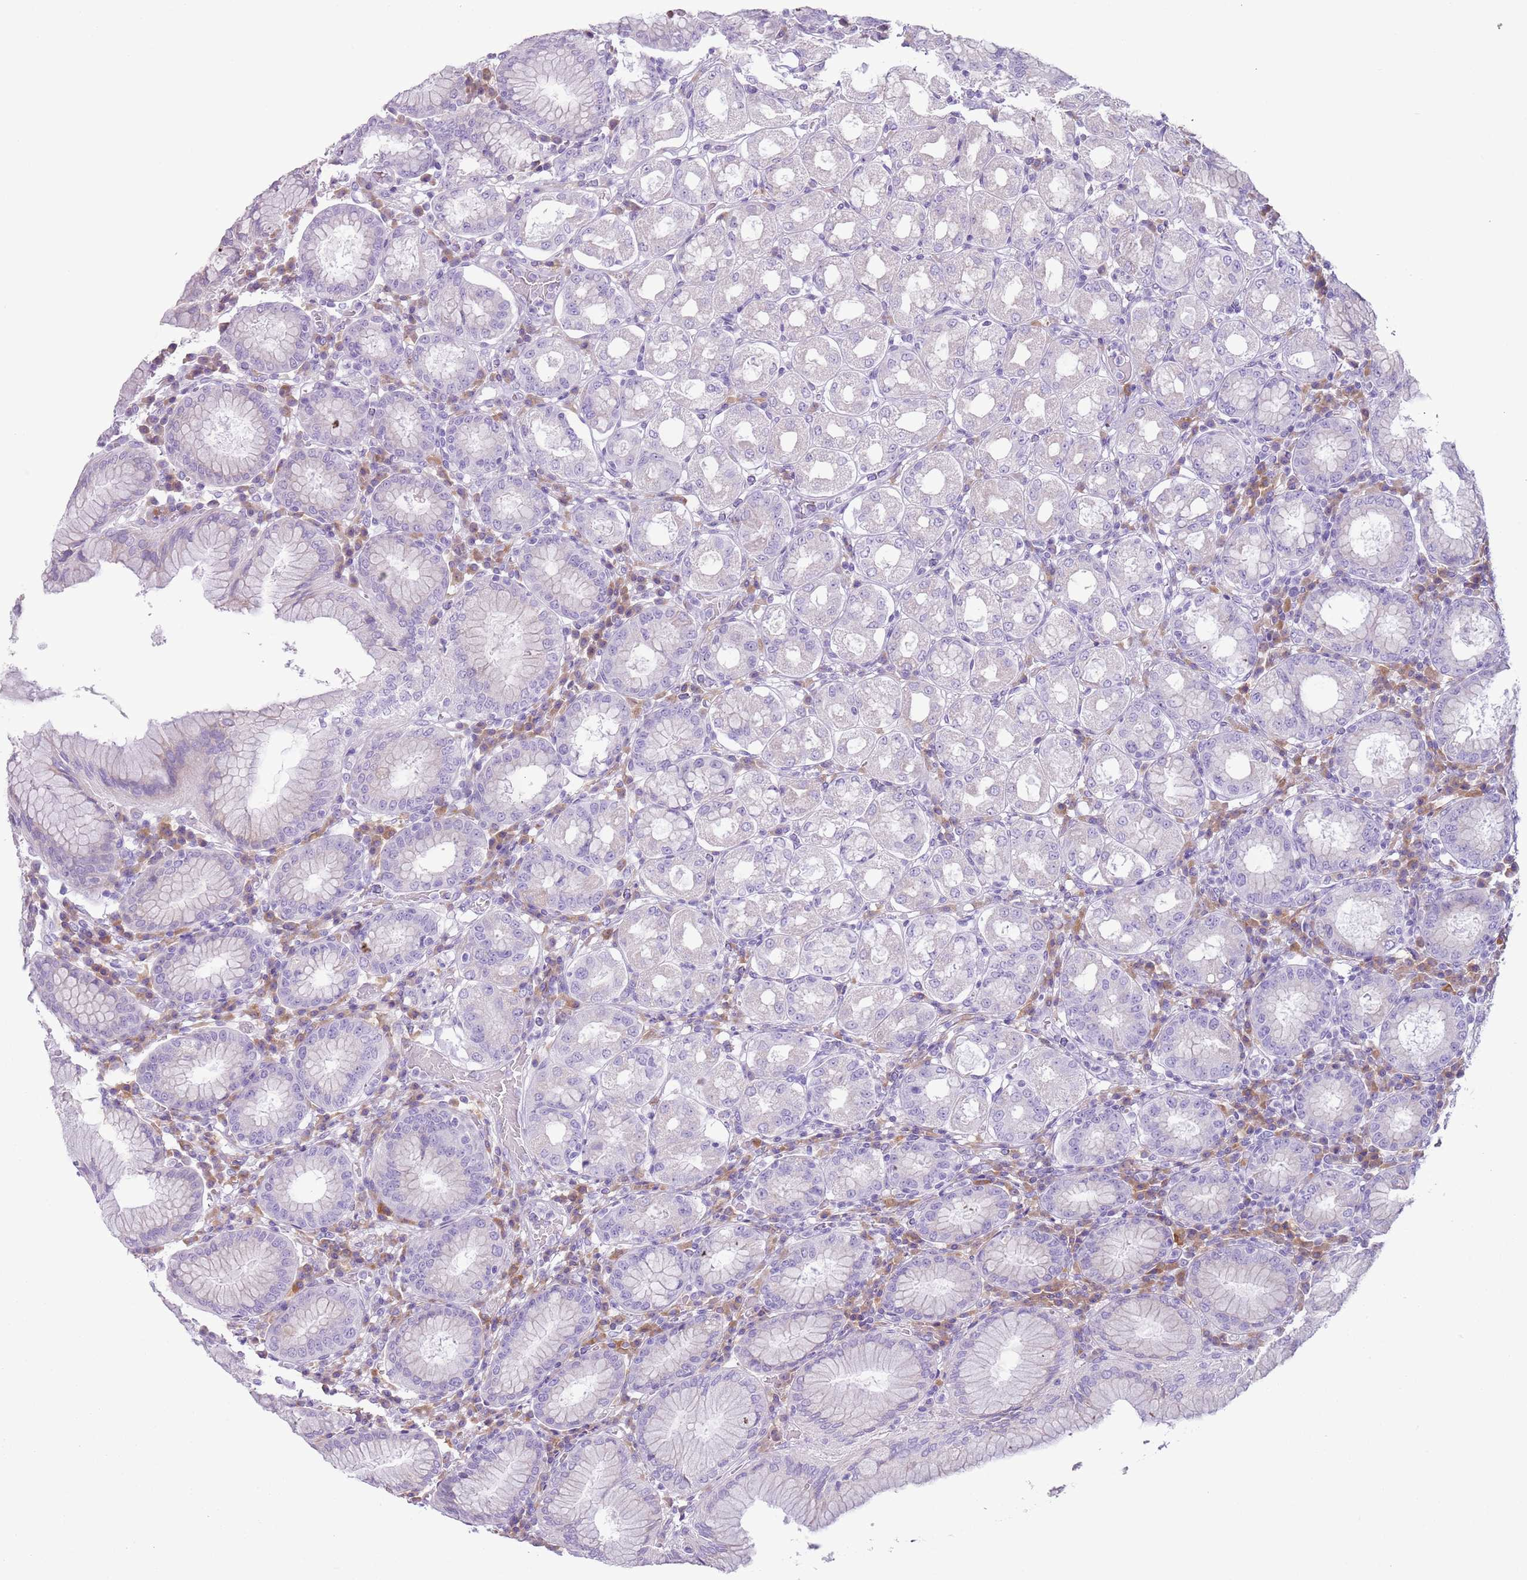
{"staining": {"intensity": "weak", "quantity": "<25%", "location": "cytoplasmic/membranous"}, "tissue": "stomach", "cell_type": "Glandular cells", "image_type": "normal", "snomed": [{"axis": "morphology", "description": "Normal tissue, NOS"}, {"axis": "topography", "description": "Stomach"}, {"axis": "topography", "description": "Stomach, lower"}], "caption": "Benign stomach was stained to show a protein in brown. There is no significant staining in glandular cells. Brightfield microscopy of immunohistochemistry stained with DAB (brown) and hematoxylin (blue), captured at high magnification.", "gene": "HYOU1", "patient": {"sex": "female", "age": 56}}